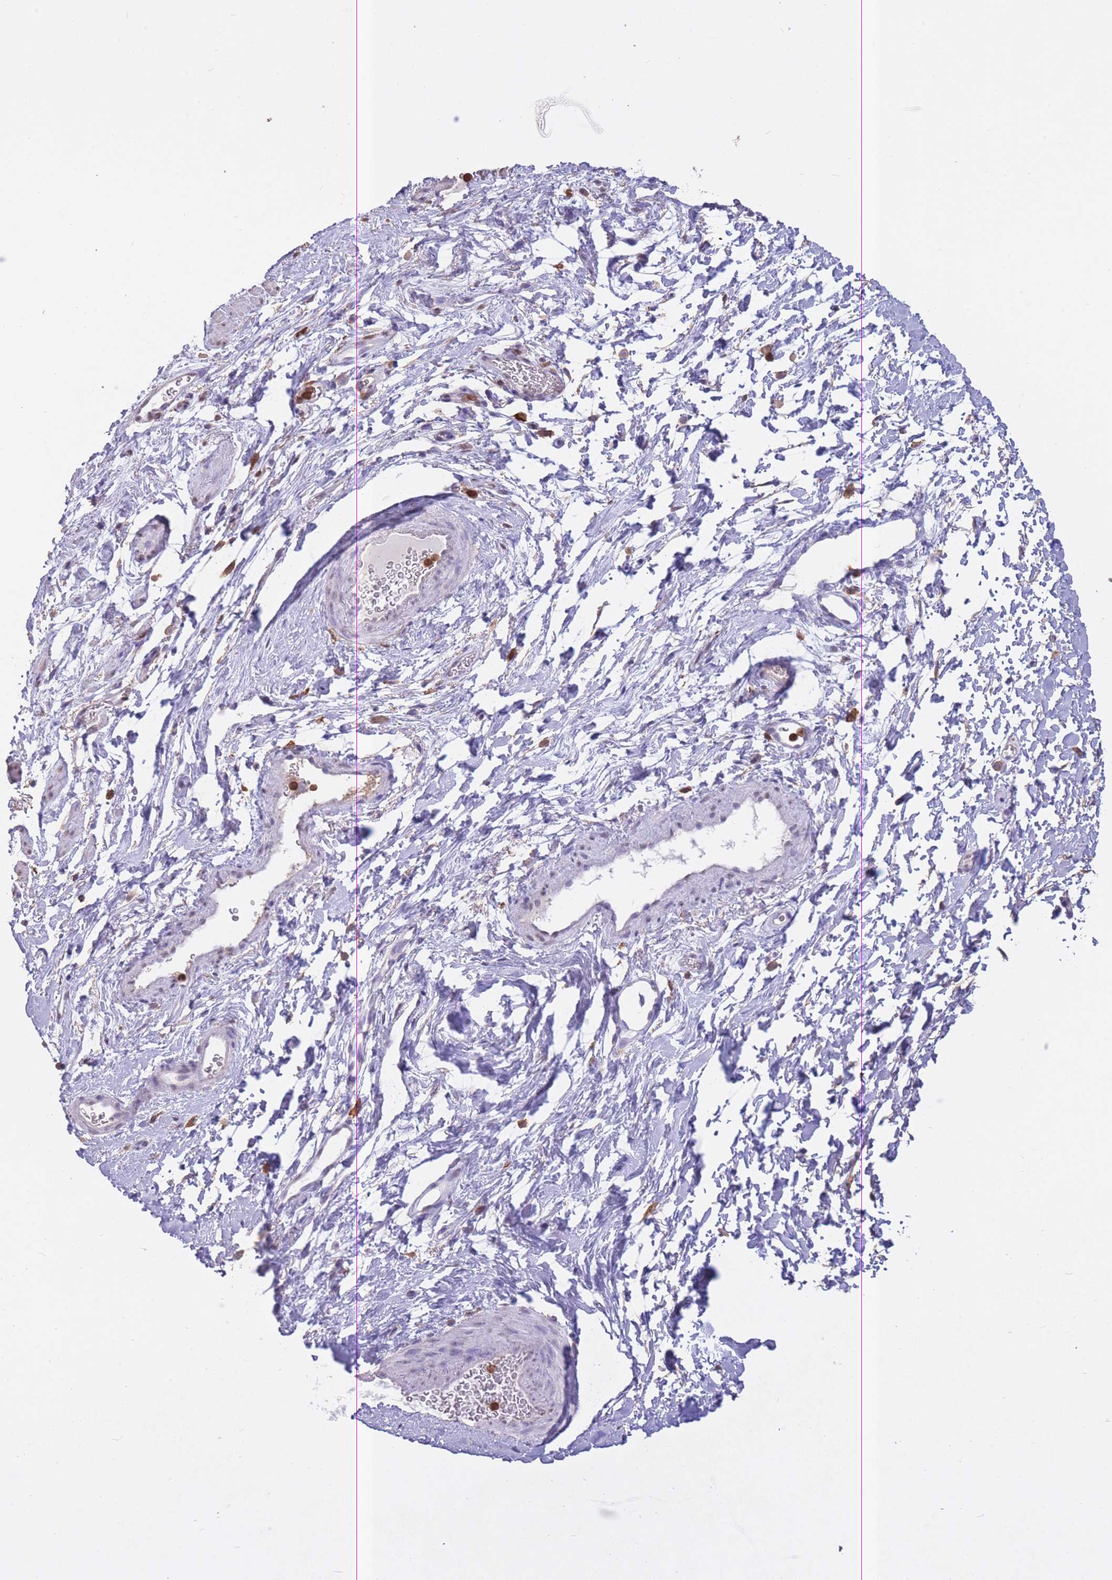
{"staining": {"intensity": "negative", "quantity": "none", "location": "none"}, "tissue": "smooth muscle", "cell_type": "Smooth muscle cells", "image_type": "normal", "snomed": [{"axis": "morphology", "description": "Normal tissue, NOS"}, {"axis": "topography", "description": "Smooth muscle"}, {"axis": "topography", "description": "Peripheral nerve tissue"}], "caption": "Immunohistochemical staining of benign smooth muscle shows no significant staining in smooth muscle cells. (DAB (3,3'-diaminobenzidine) immunohistochemistry, high magnification).", "gene": "GMIP", "patient": {"sex": "male", "age": 69}}